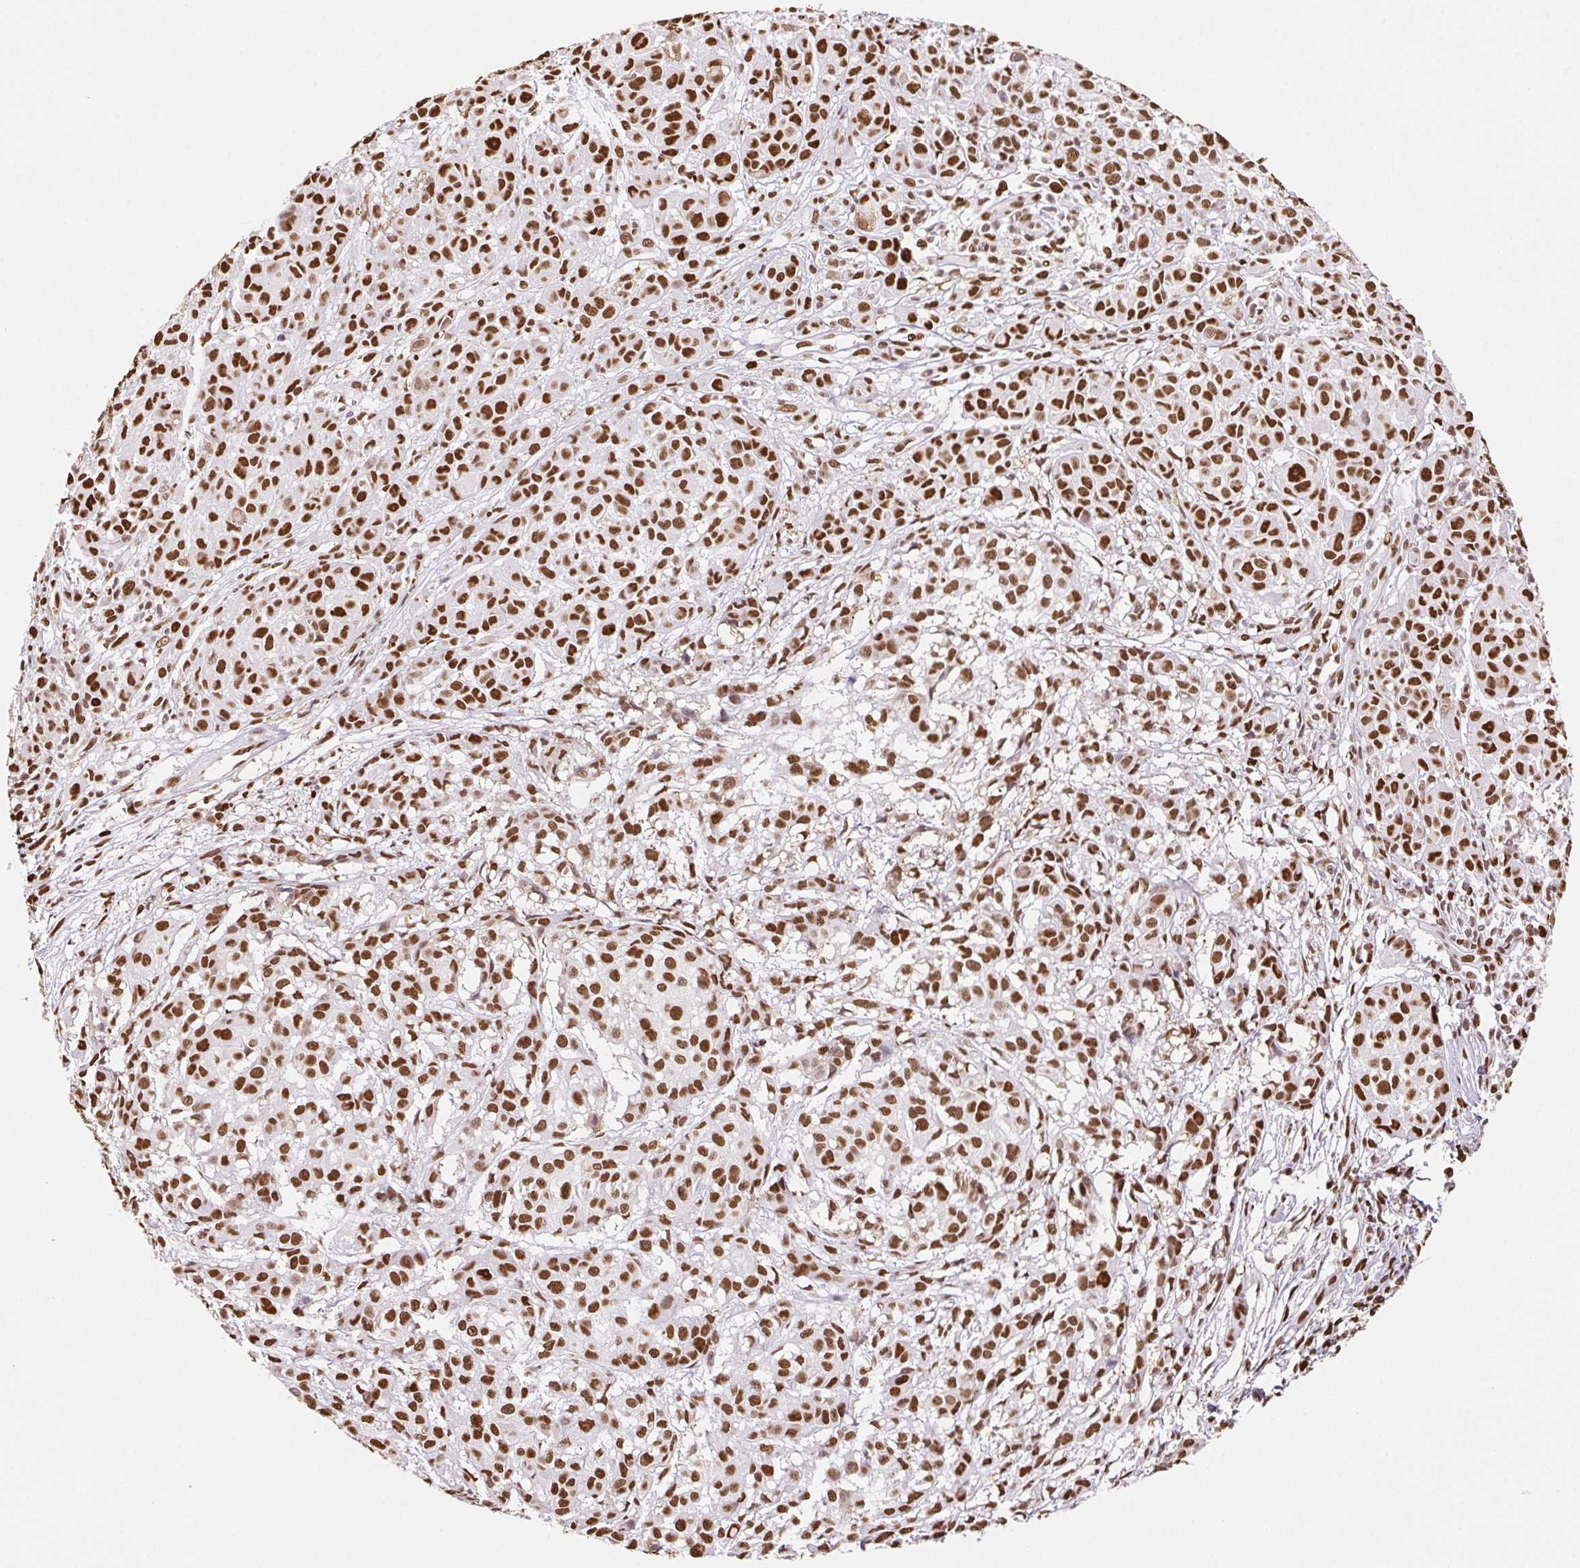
{"staining": {"intensity": "strong", "quantity": ">75%", "location": "nuclear"}, "tissue": "melanoma", "cell_type": "Tumor cells", "image_type": "cancer", "snomed": [{"axis": "morphology", "description": "Malignant melanoma, NOS"}, {"axis": "topography", "description": "Skin"}], "caption": "Immunohistochemical staining of melanoma exhibits strong nuclear protein positivity in about >75% of tumor cells. Nuclei are stained in blue.", "gene": "SET", "patient": {"sex": "male", "age": 48}}